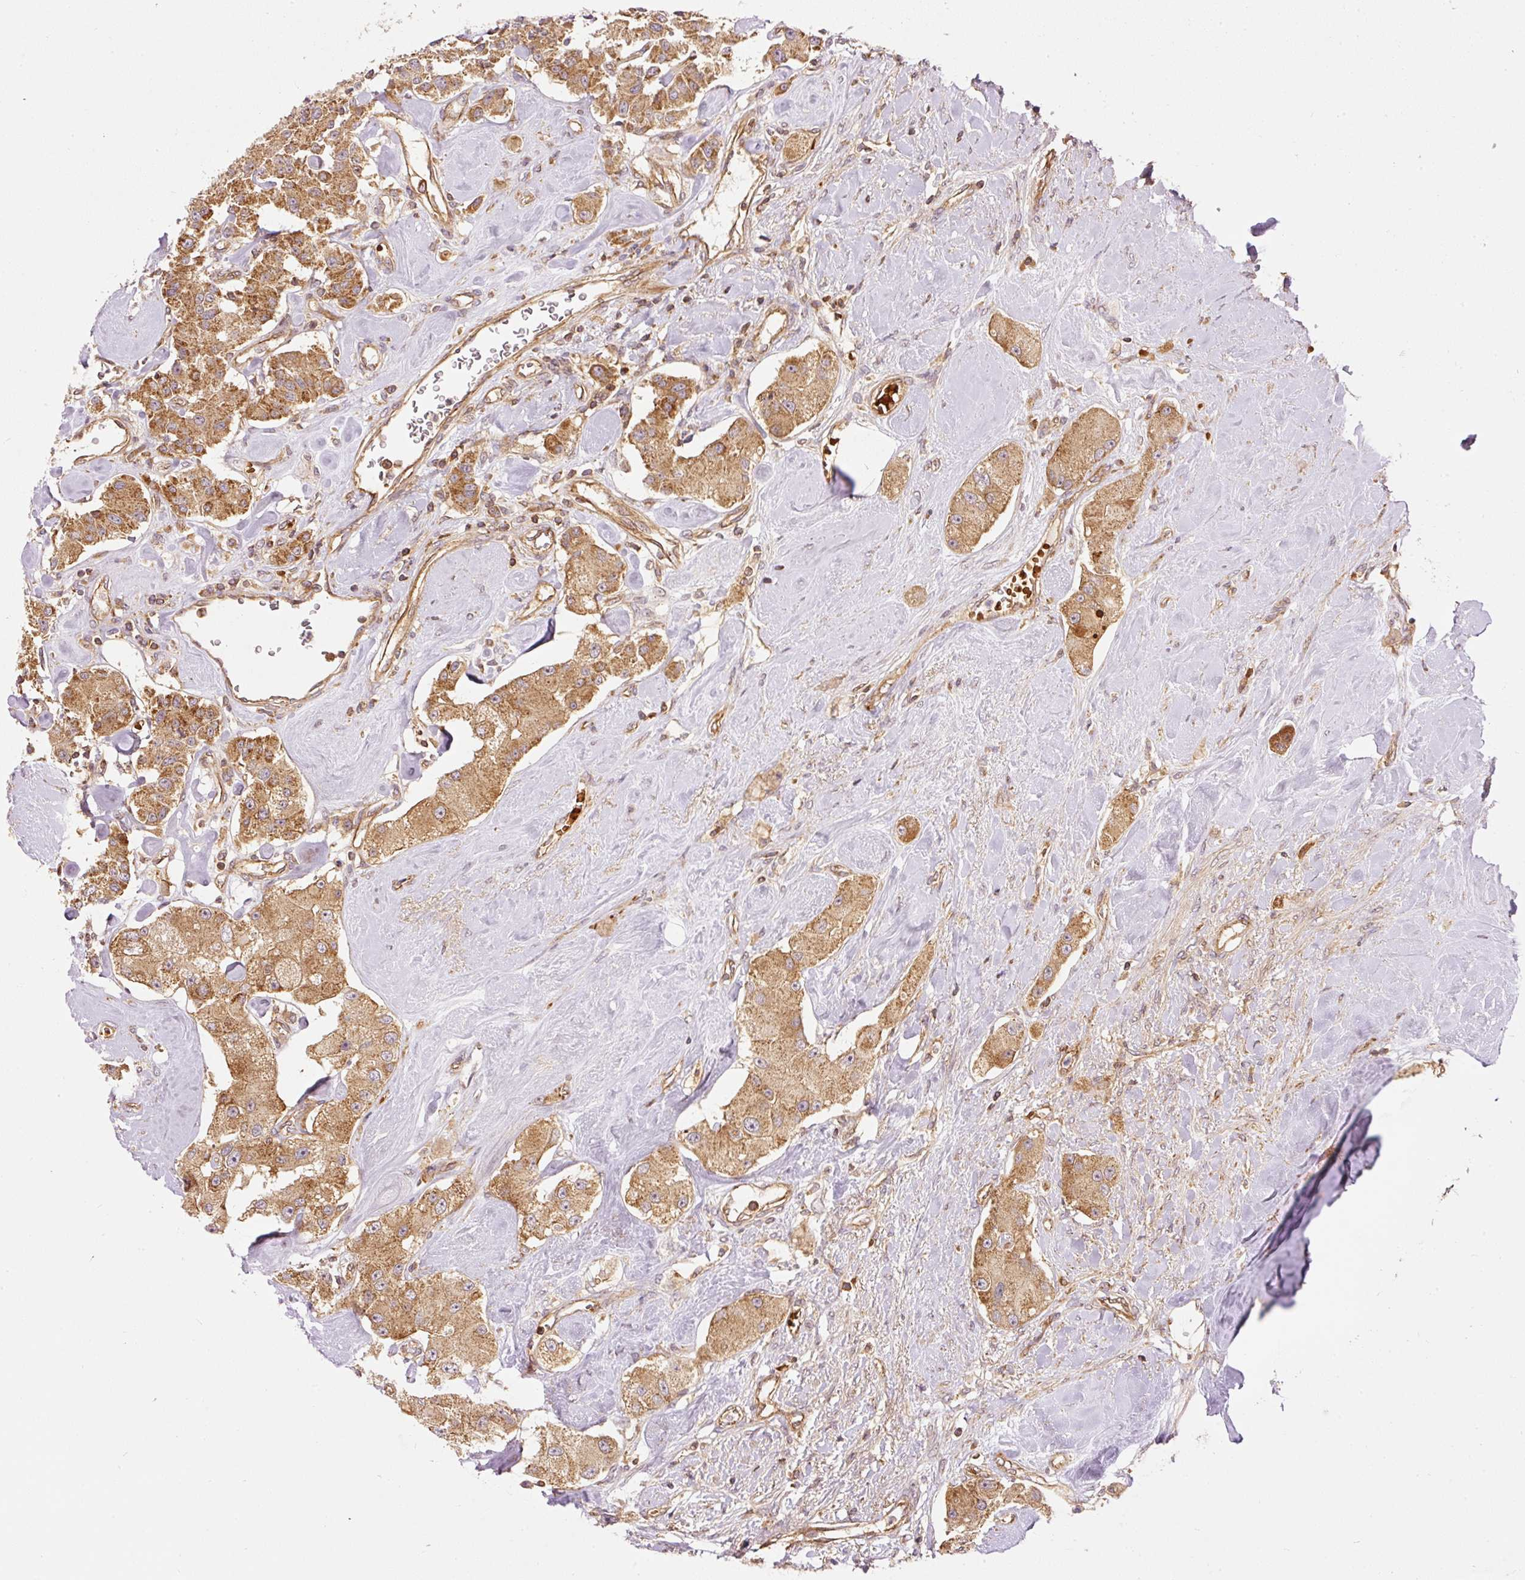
{"staining": {"intensity": "moderate", "quantity": ">75%", "location": "cytoplasmic/membranous"}, "tissue": "carcinoid", "cell_type": "Tumor cells", "image_type": "cancer", "snomed": [{"axis": "morphology", "description": "Carcinoid, malignant, NOS"}, {"axis": "topography", "description": "Pancreas"}], "caption": "Carcinoid (malignant) tissue shows moderate cytoplasmic/membranous expression in approximately >75% of tumor cells, visualized by immunohistochemistry. (DAB IHC with brightfield microscopy, high magnification).", "gene": "ADCY4", "patient": {"sex": "male", "age": 41}}